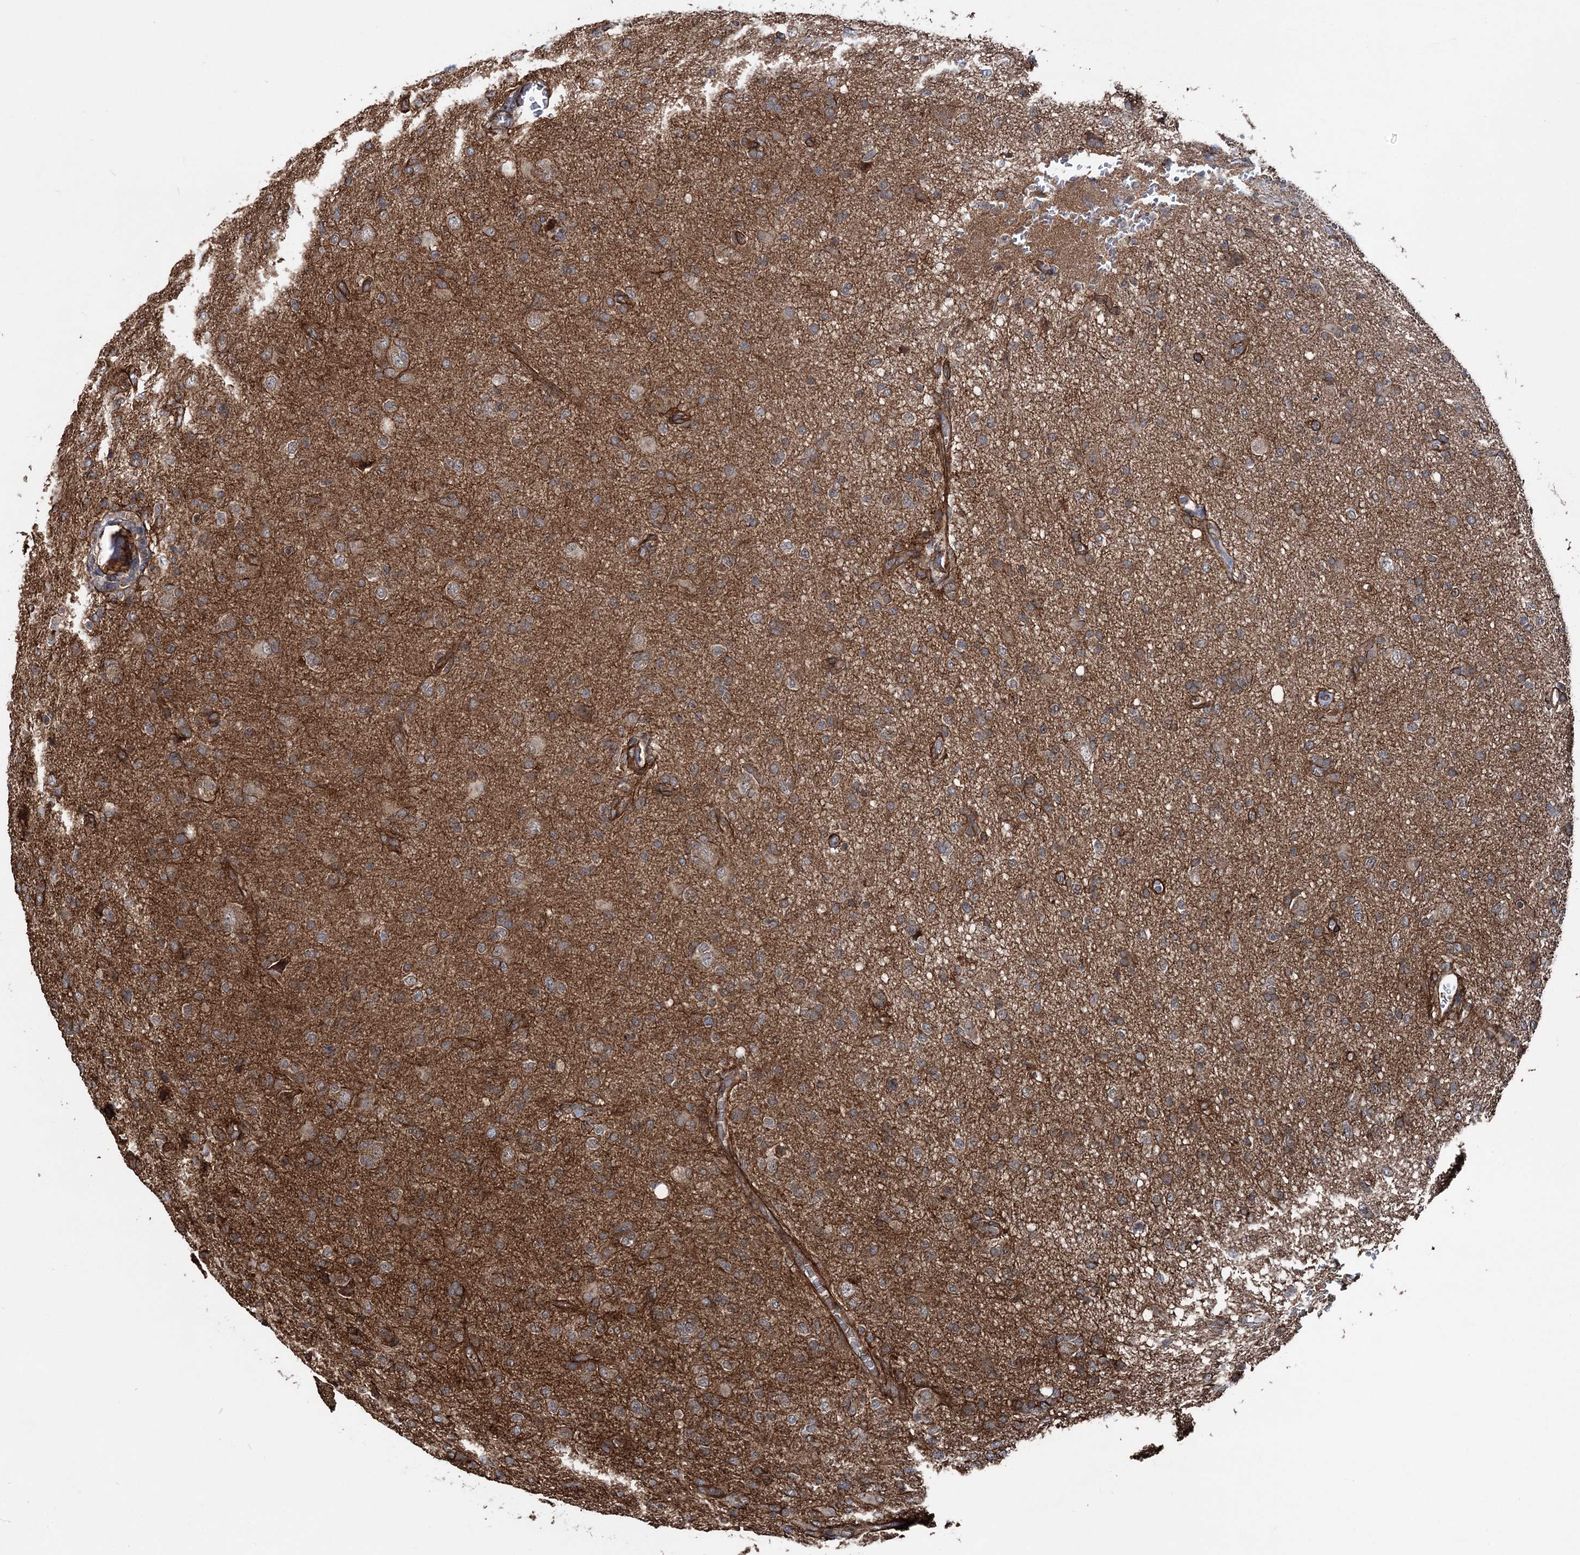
{"staining": {"intensity": "moderate", "quantity": ">75%", "location": "cytoplasmic/membranous"}, "tissue": "glioma", "cell_type": "Tumor cells", "image_type": "cancer", "snomed": [{"axis": "morphology", "description": "Glioma, malignant, High grade"}, {"axis": "topography", "description": "Brain"}], "caption": "Moderate cytoplasmic/membranous protein positivity is present in approximately >75% of tumor cells in glioma. (brown staining indicates protein expression, while blue staining denotes nuclei).", "gene": "ITFG2", "patient": {"sex": "female", "age": 57}}